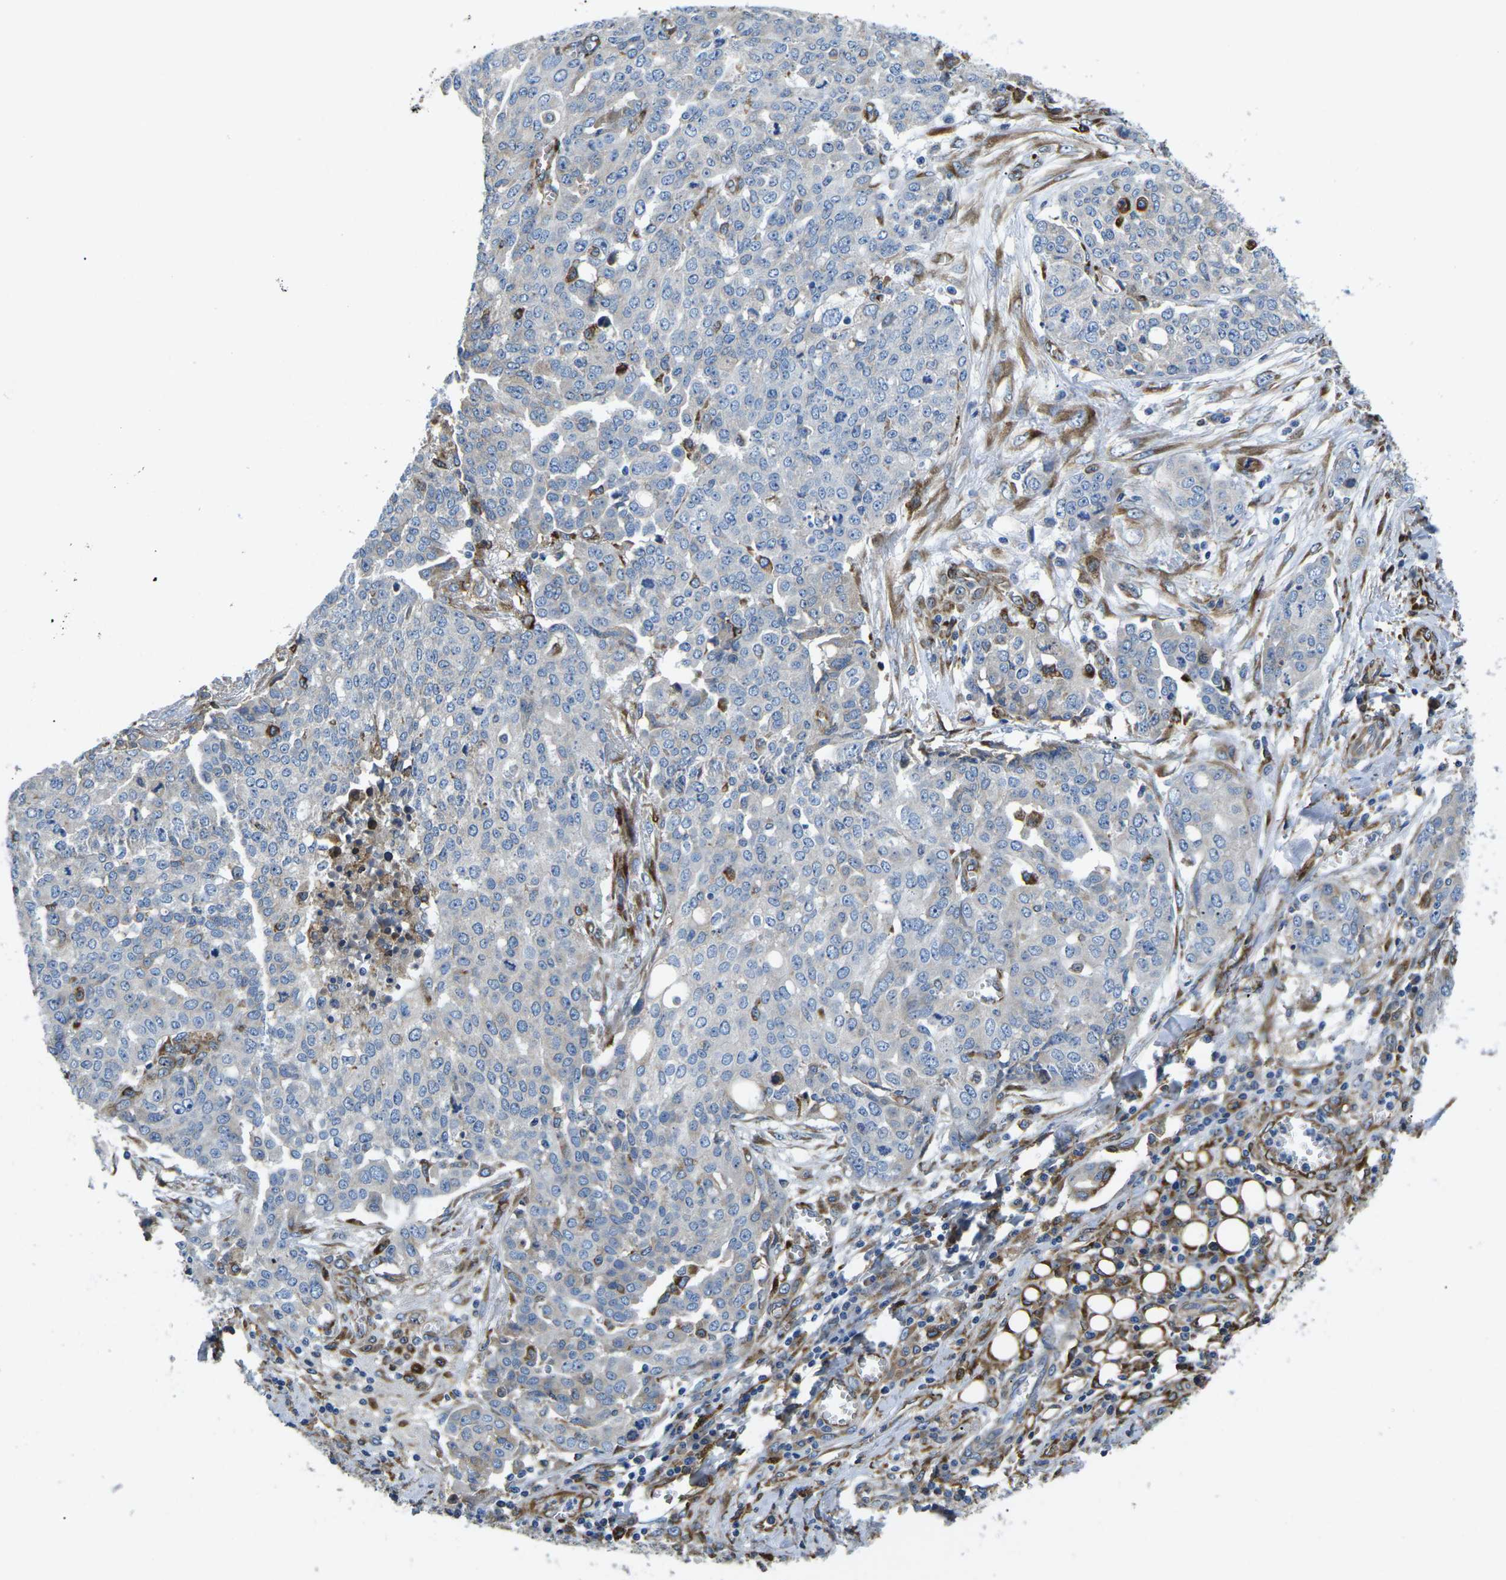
{"staining": {"intensity": "negative", "quantity": "none", "location": "none"}, "tissue": "ovarian cancer", "cell_type": "Tumor cells", "image_type": "cancer", "snomed": [{"axis": "morphology", "description": "Cystadenocarcinoma, serous, NOS"}, {"axis": "topography", "description": "Soft tissue"}, {"axis": "topography", "description": "Ovary"}], "caption": "Immunohistochemistry histopathology image of ovarian serous cystadenocarcinoma stained for a protein (brown), which reveals no staining in tumor cells.", "gene": "PDZD8", "patient": {"sex": "female", "age": 57}}